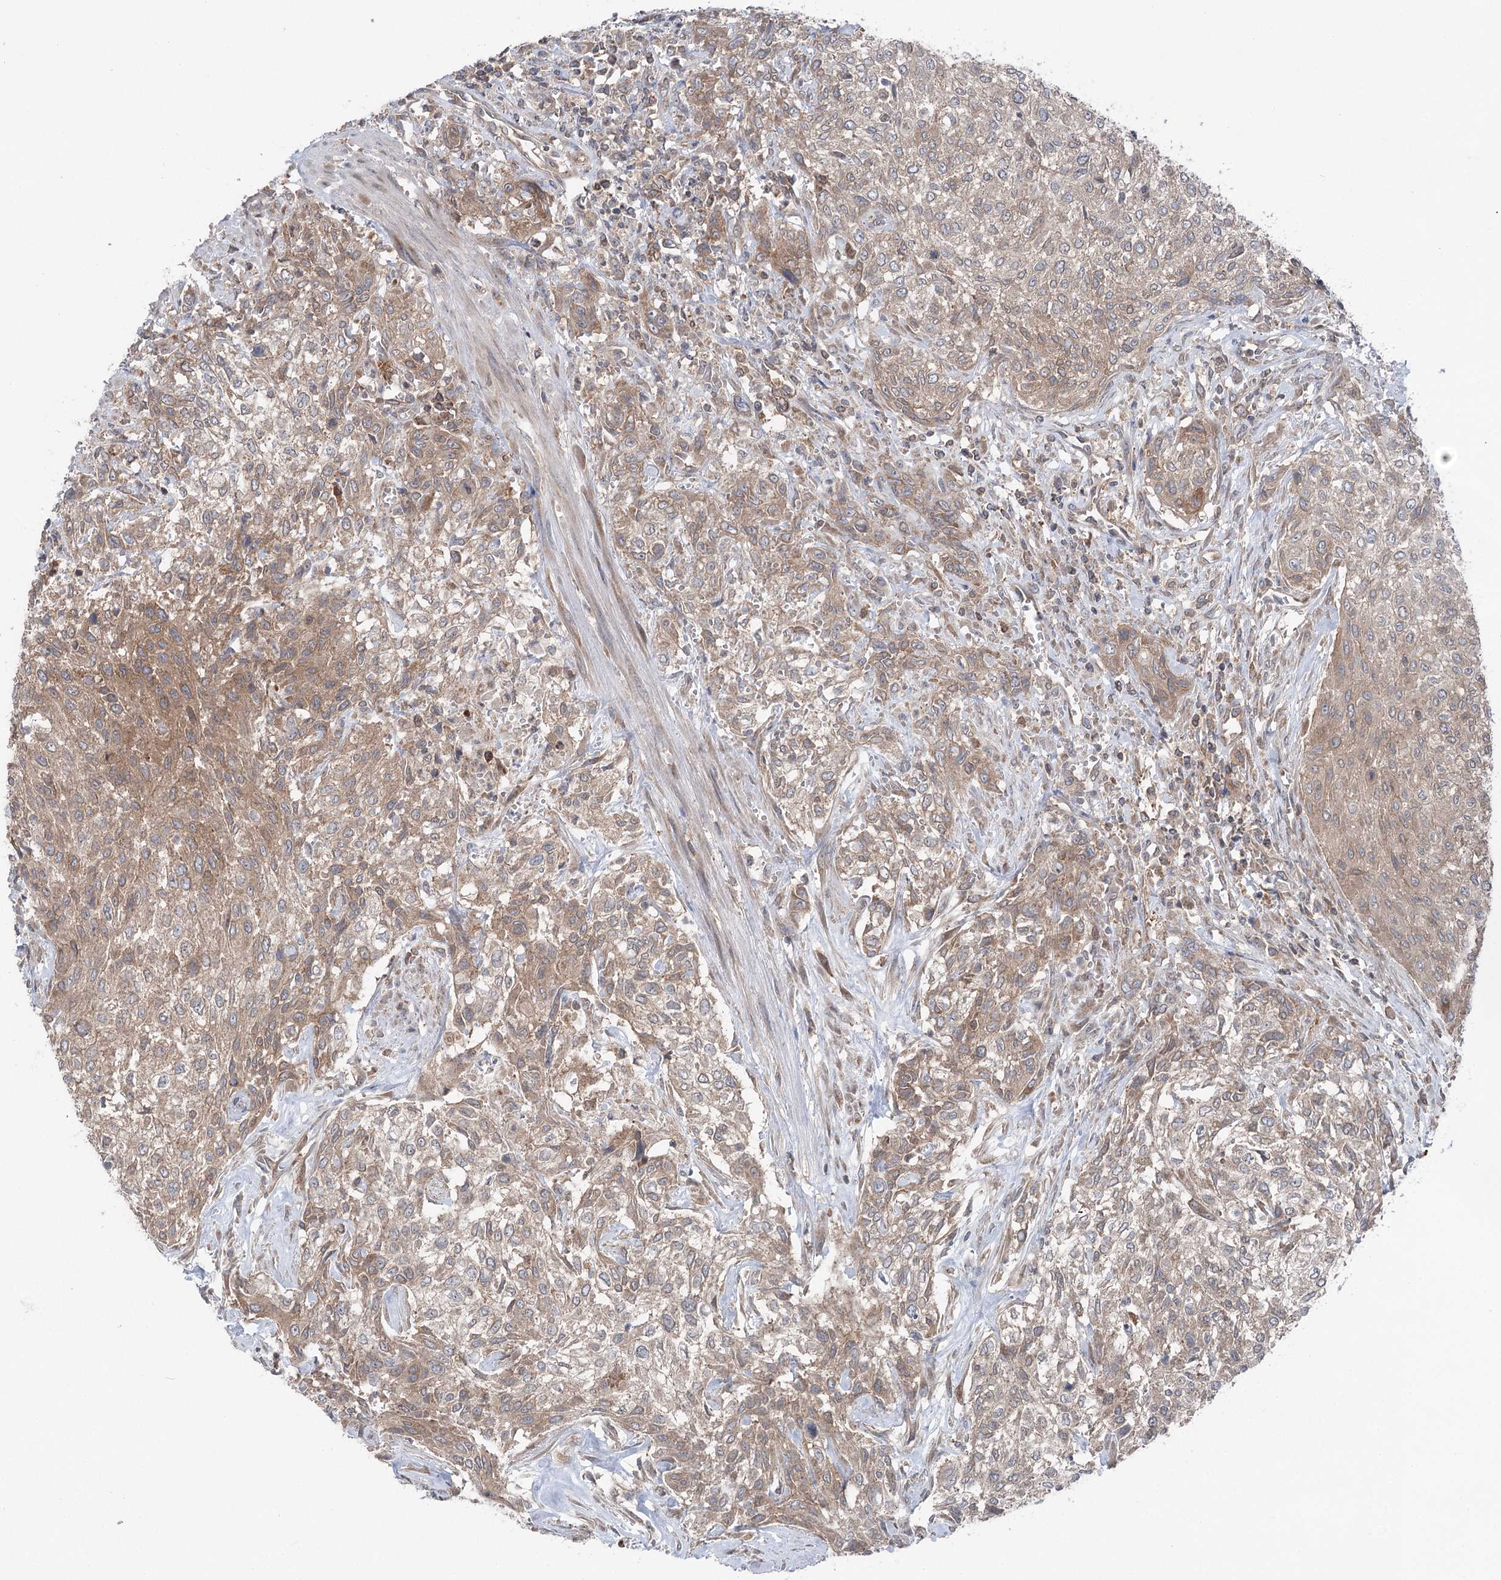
{"staining": {"intensity": "weak", "quantity": ">75%", "location": "cytoplasmic/membranous"}, "tissue": "urothelial cancer", "cell_type": "Tumor cells", "image_type": "cancer", "snomed": [{"axis": "morphology", "description": "Normal tissue, NOS"}, {"axis": "morphology", "description": "Urothelial carcinoma, NOS"}, {"axis": "topography", "description": "Urinary bladder"}, {"axis": "topography", "description": "Peripheral nerve tissue"}], "caption": "Tumor cells reveal weak cytoplasmic/membranous staining in about >75% of cells in transitional cell carcinoma.", "gene": "PPP1R21", "patient": {"sex": "male", "age": 35}}